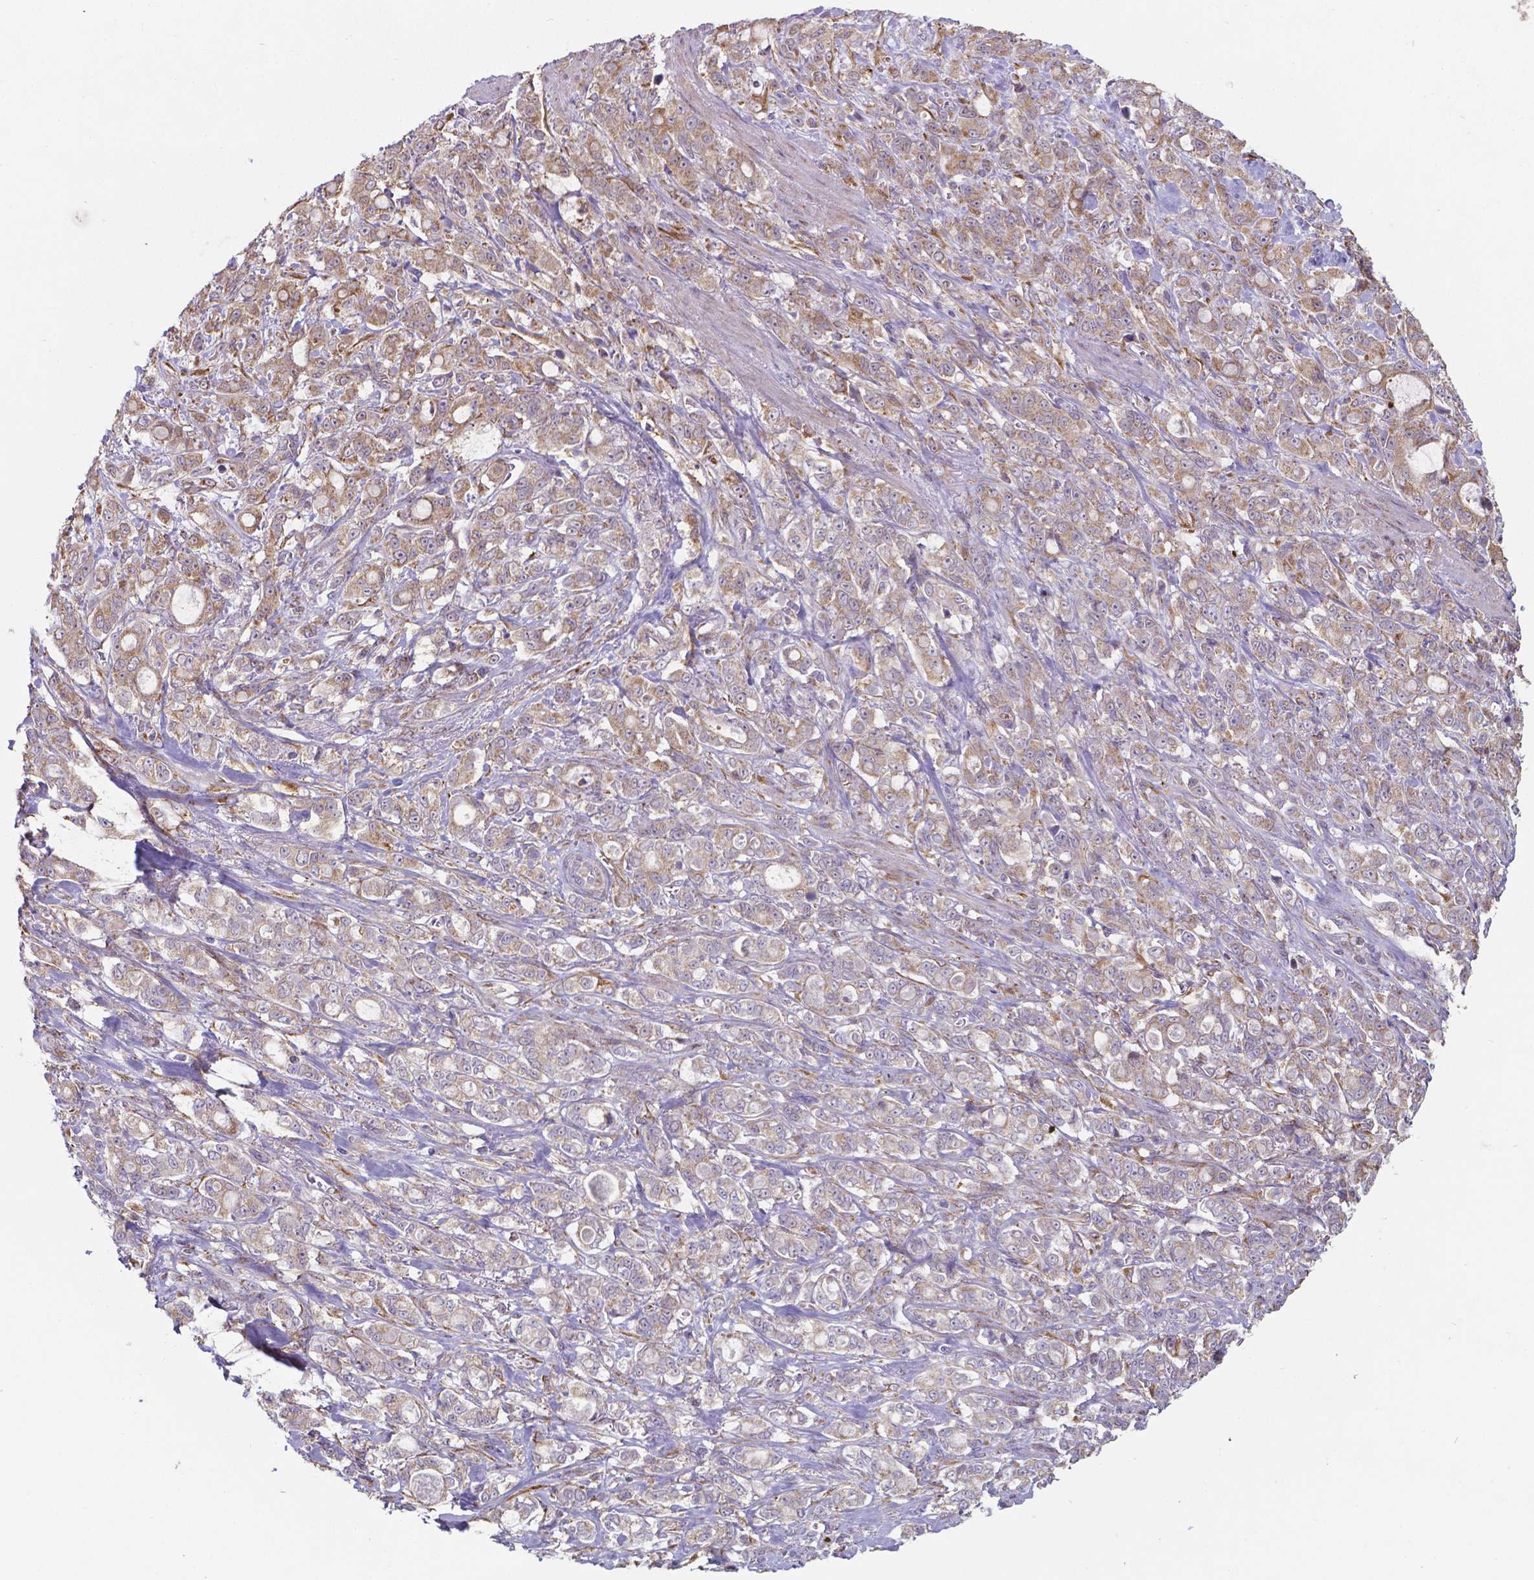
{"staining": {"intensity": "moderate", "quantity": "<25%", "location": "cytoplasmic/membranous"}, "tissue": "stomach cancer", "cell_type": "Tumor cells", "image_type": "cancer", "snomed": [{"axis": "morphology", "description": "Adenocarcinoma, NOS"}, {"axis": "topography", "description": "Stomach"}], "caption": "Brown immunohistochemical staining in human stomach cancer (adenocarcinoma) exhibits moderate cytoplasmic/membranous positivity in about <25% of tumor cells.", "gene": "FAM114A1", "patient": {"sex": "male", "age": 63}}